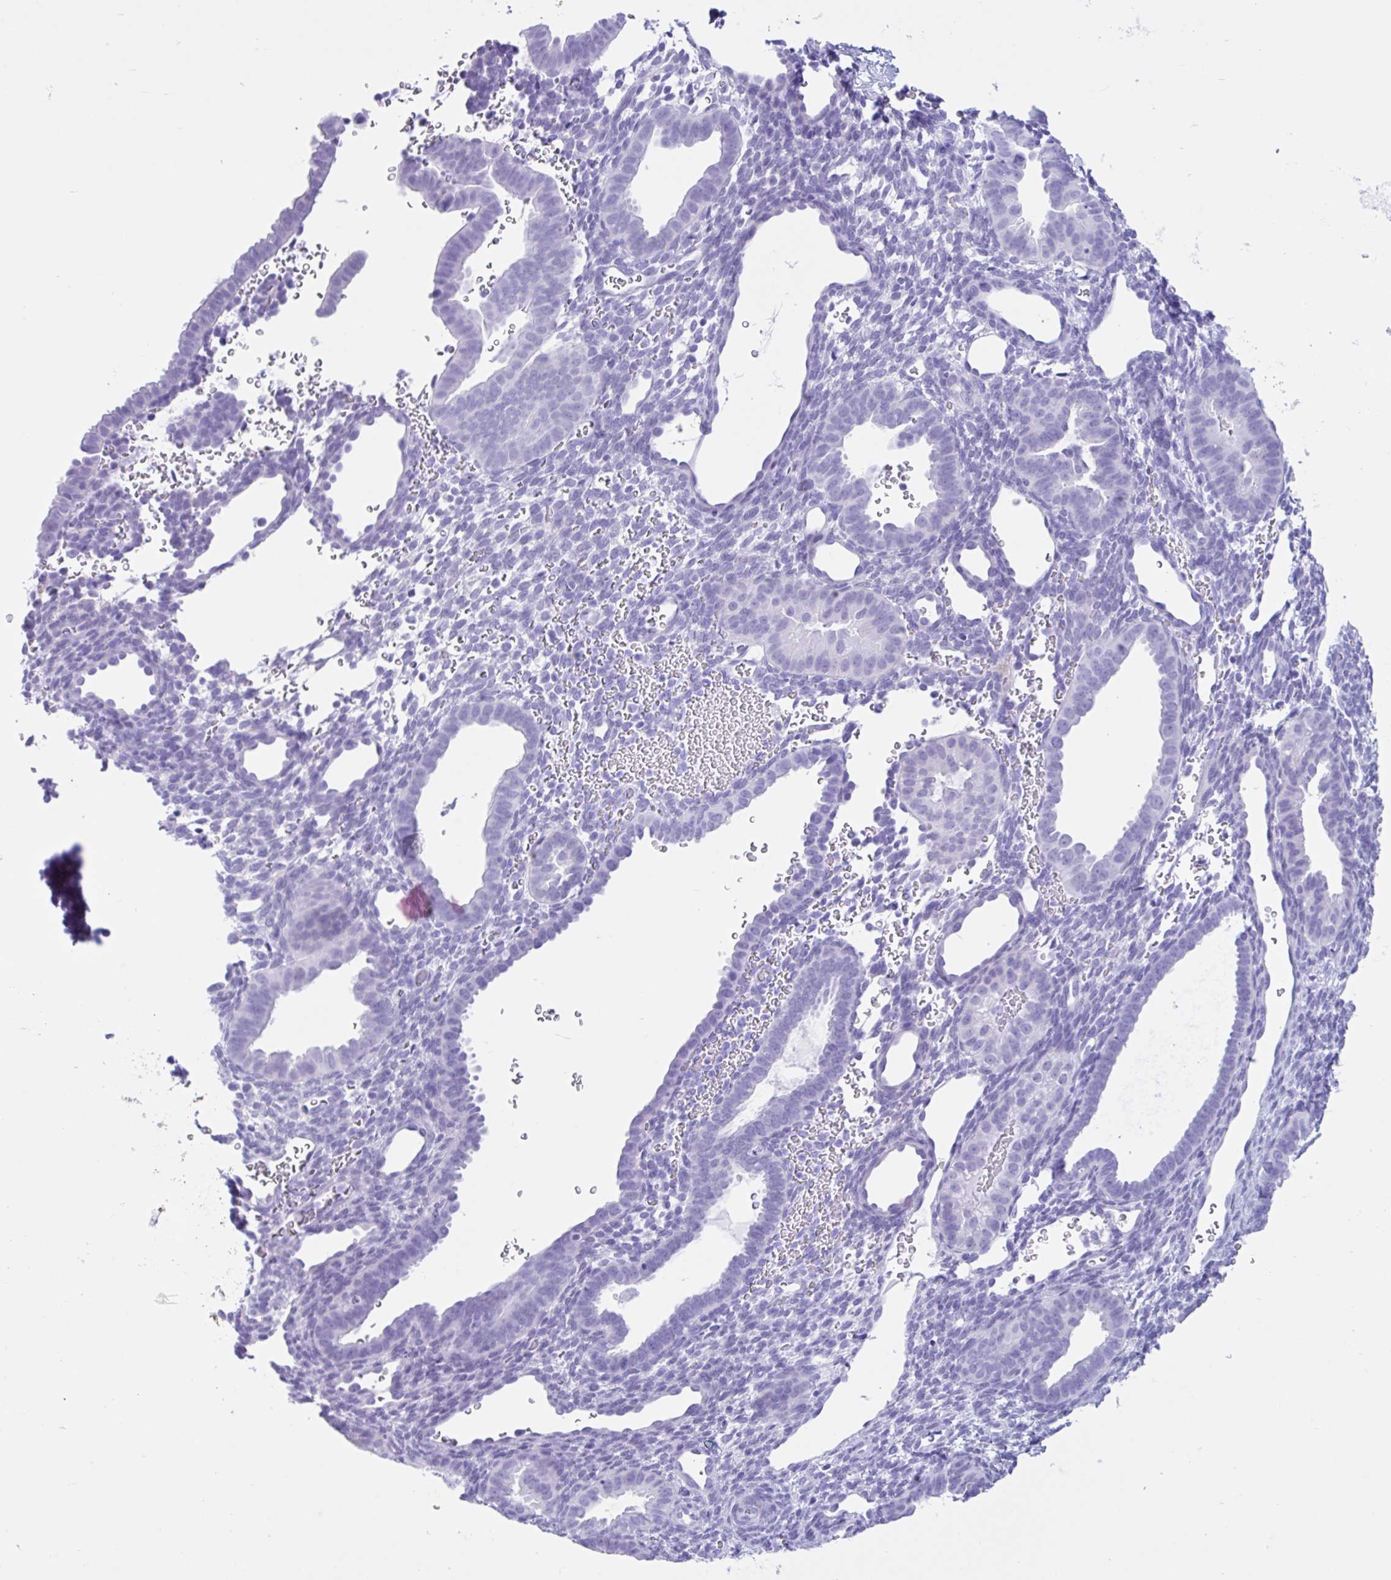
{"staining": {"intensity": "negative", "quantity": "none", "location": "none"}, "tissue": "endometrium", "cell_type": "Cells in endometrial stroma", "image_type": "normal", "snomed": [{"axis": "morphology", "description": "Normal tissue, NOS"}, {"axis": "topography", "description": "Endometrium"}], "caption": "Immunohistochemistry (IHC) photomicrograph of normal endometrium: endometrium stained with DAB (3,3'-diaminobenzidine) shows no significant protein staining in cells in endometrial stroma.", "gene": "IAPP", "patient": {"sex": "female", "age": 34}}